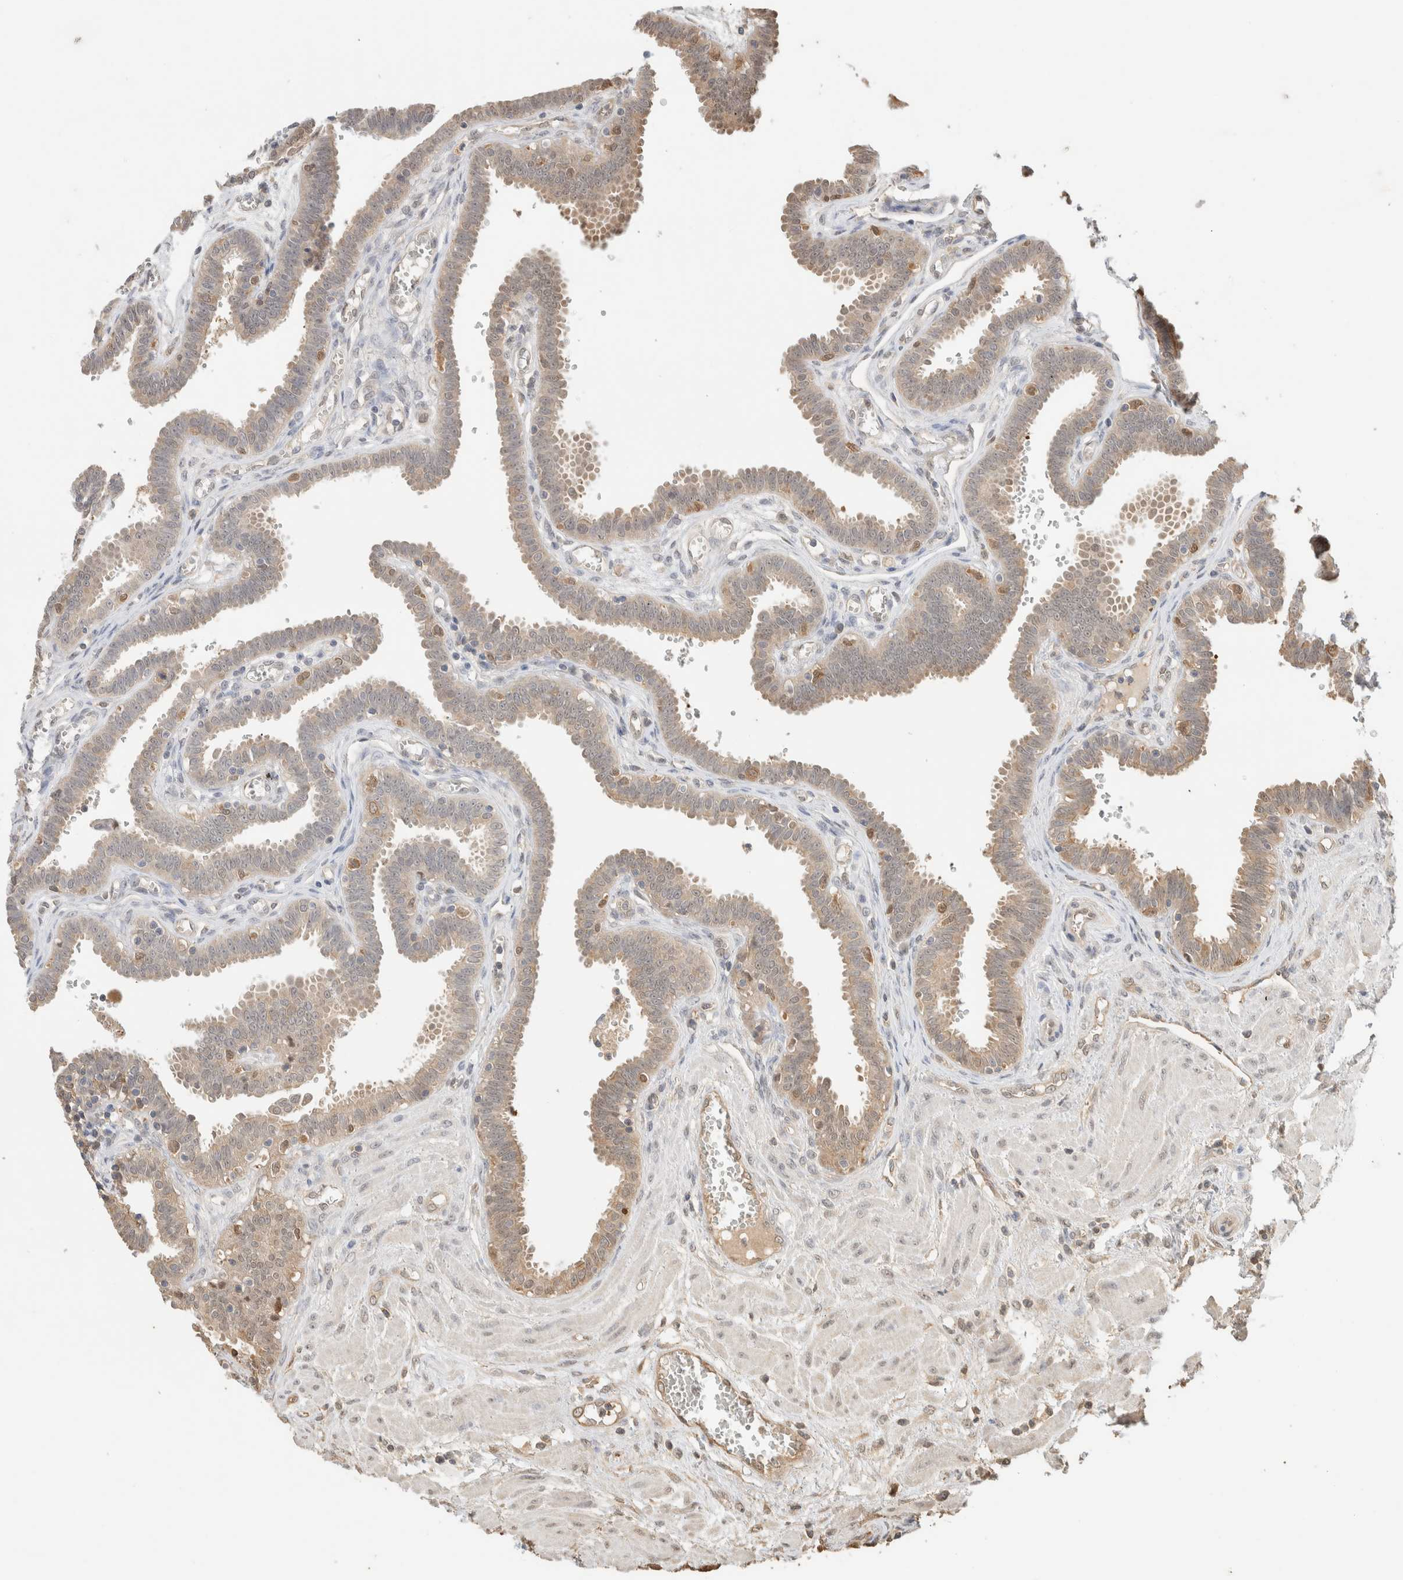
{"staining": {"intensity": "moderate", "quantity": "25%-75%", "location": "cytoplasmic/membranous"}, "tissue": "fallopian tube", "cell_type": "Glandular cells", "image_type": "normal", "snomed": [{"axis": "morphology", "description": "Normal tissue, NOS"}, {"axis": "topography", "description": "Fallopian tube"}], "caption": "An immunohistochemistry photomicrograph of normal tissue is shown. Protein staining in brown labels moderate cytoplasmic/membranous positivity in fallopian tube within glandular cells.", "gene": "YWHAH", "patient": {"sex": "female", "age": 32}}